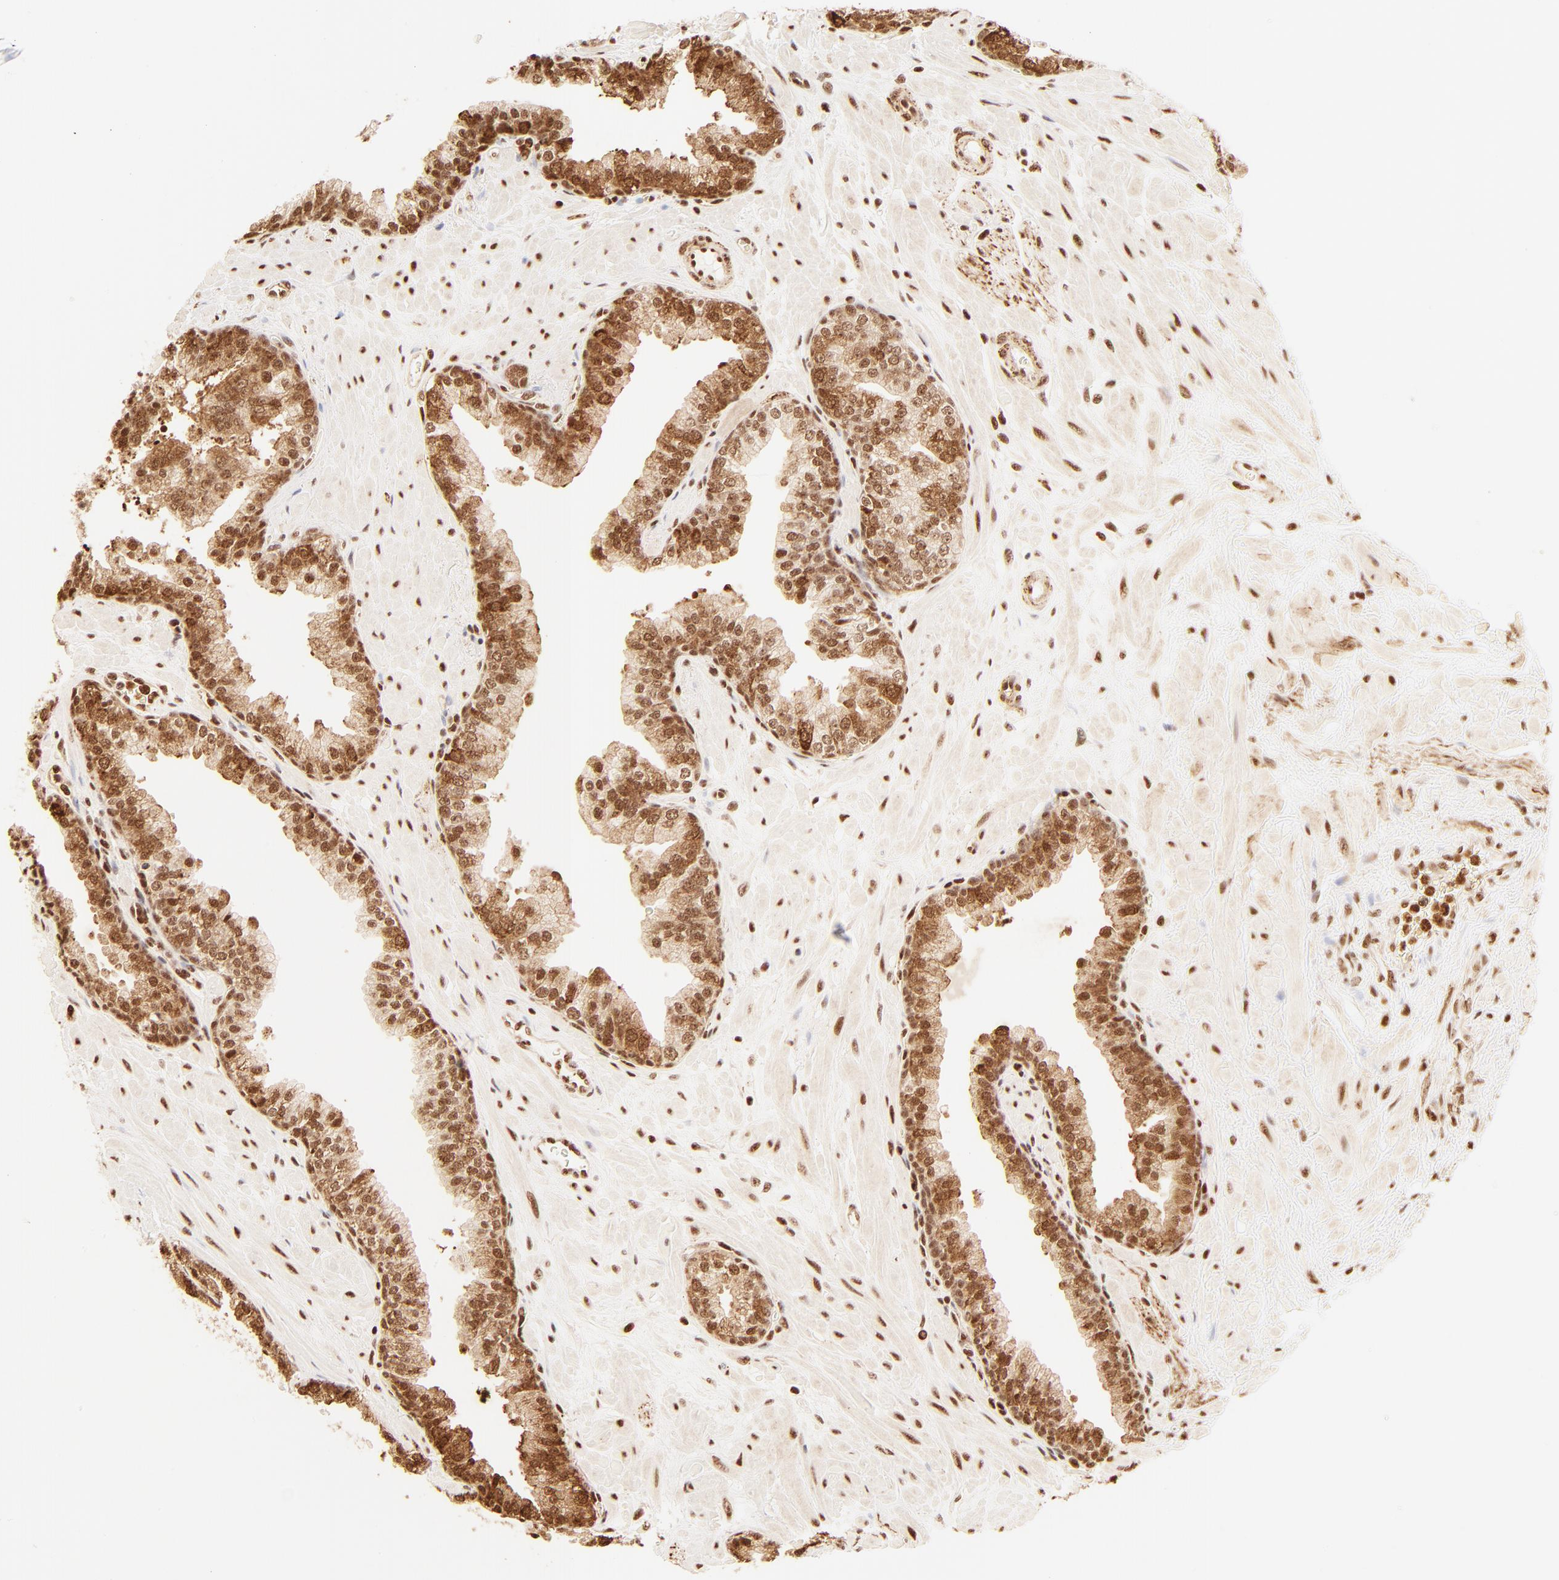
{"staining": {"intensity": "strong", "quantity": ">75%", "location": "cytoplasmic/membranous,nuclear"}, "tissue": "prostate", "cell_type": "Glandular cells", "image_type": "normal", "snomed": [{"axis": "morphology", "description": "Normal tissue, NOS"}, {"axis": "topography", "description": "Prostate"}], "caption": "Immunohistochemistry (IHC) of normal human prostate reveals high levels of strong cytoplasmic/membranous,nuclear positivity in approximately >75% of glandular cells. (Brightfield microscopy of DAB IHC at high magnification).", "gene": "FAM50A", "patient": {"sex": "male", "age": 60}}